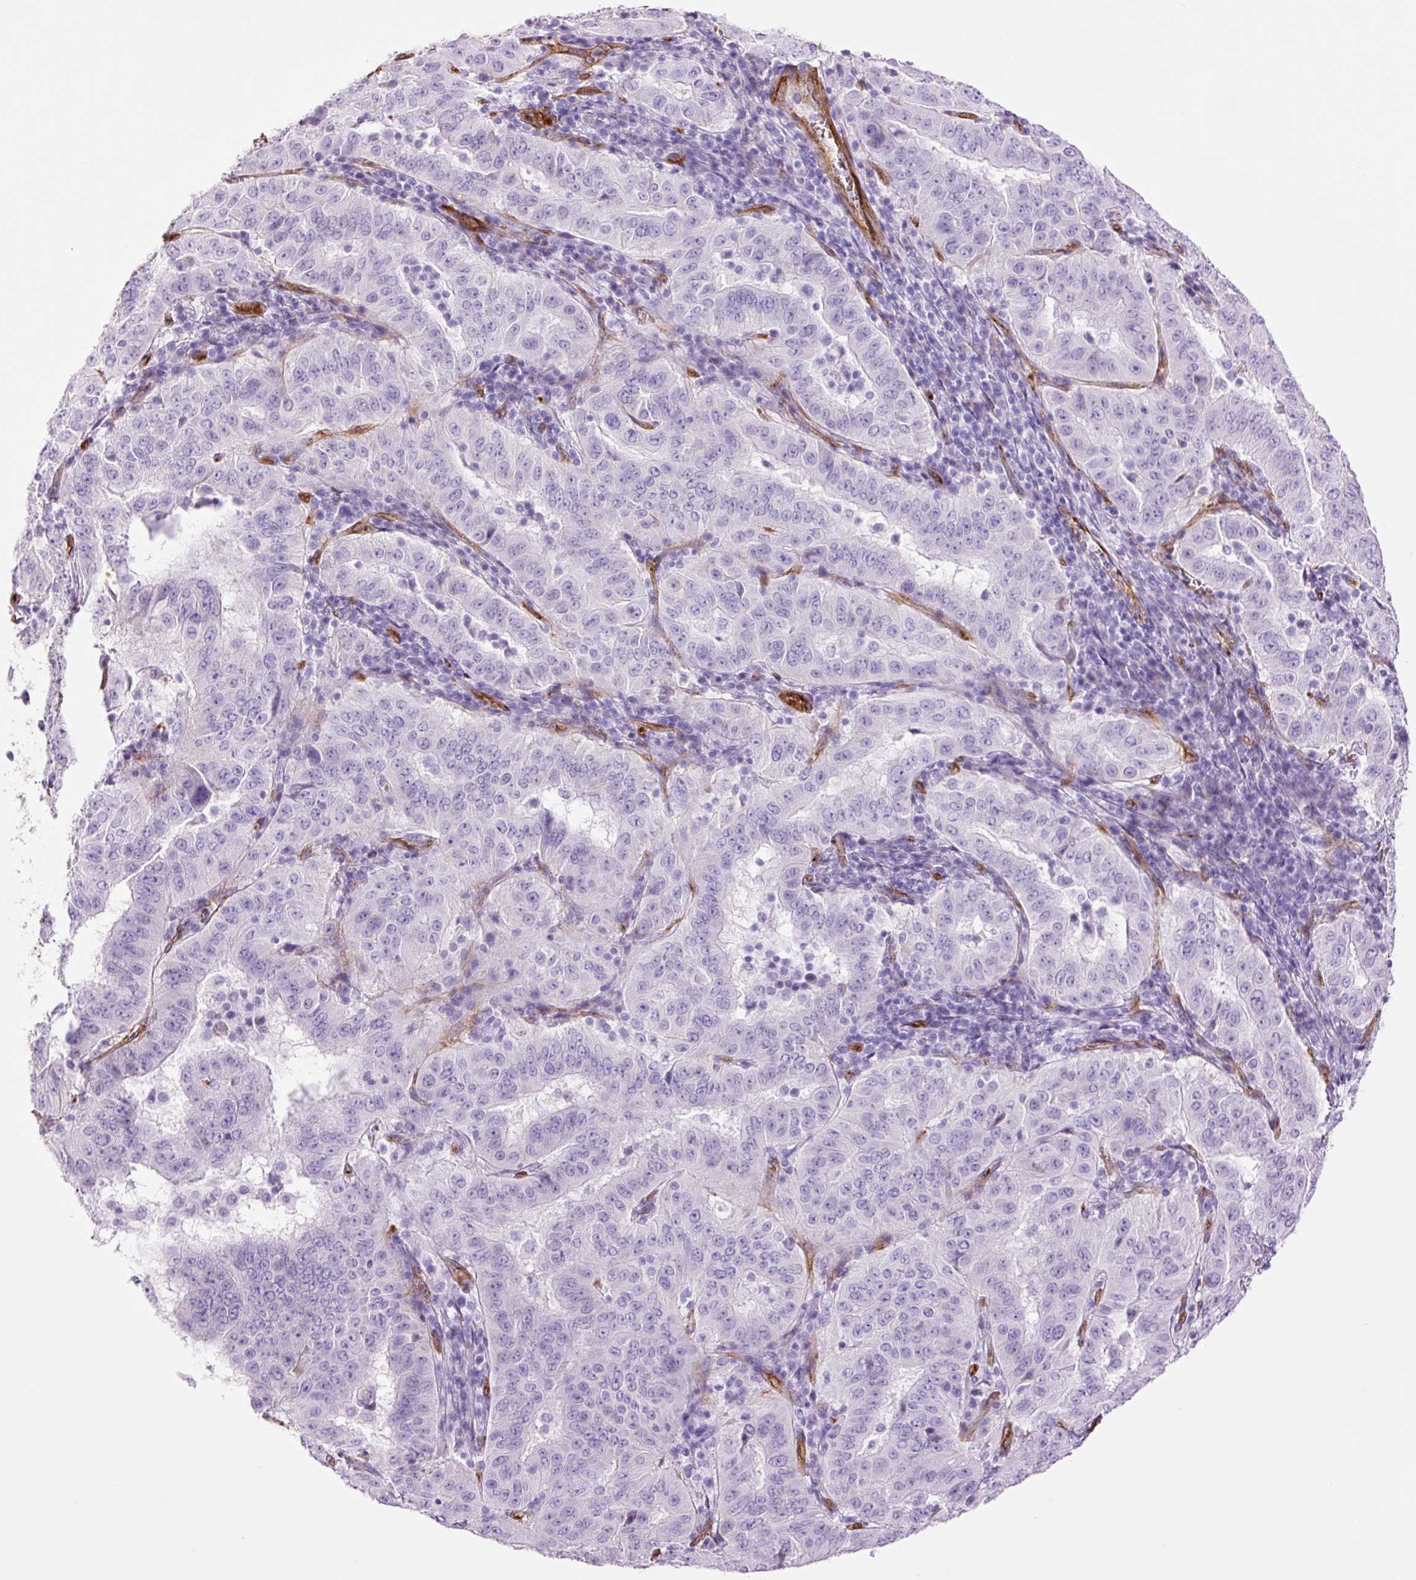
{"staining": {"intensity": "negative", "quantity": "none", "location": "none"}, "tissue": "pancreatic cancer", "cell_type": "Tumor cells", "image_type": "cancer", "snomed": [{"axis": "morphology", "description": "Adenocarcinoma, NOS"}, {"axis": "topography", "description": "Pancreas"}], "caption": "DAB (3,3'-diaminobenzidine) immunohistochemical staining of human pancreatic adenocarcinoma exhibits no significant expression in tumor cells.", "gene": "CAV1", "patient": {"sex": "male", "age": 63}}